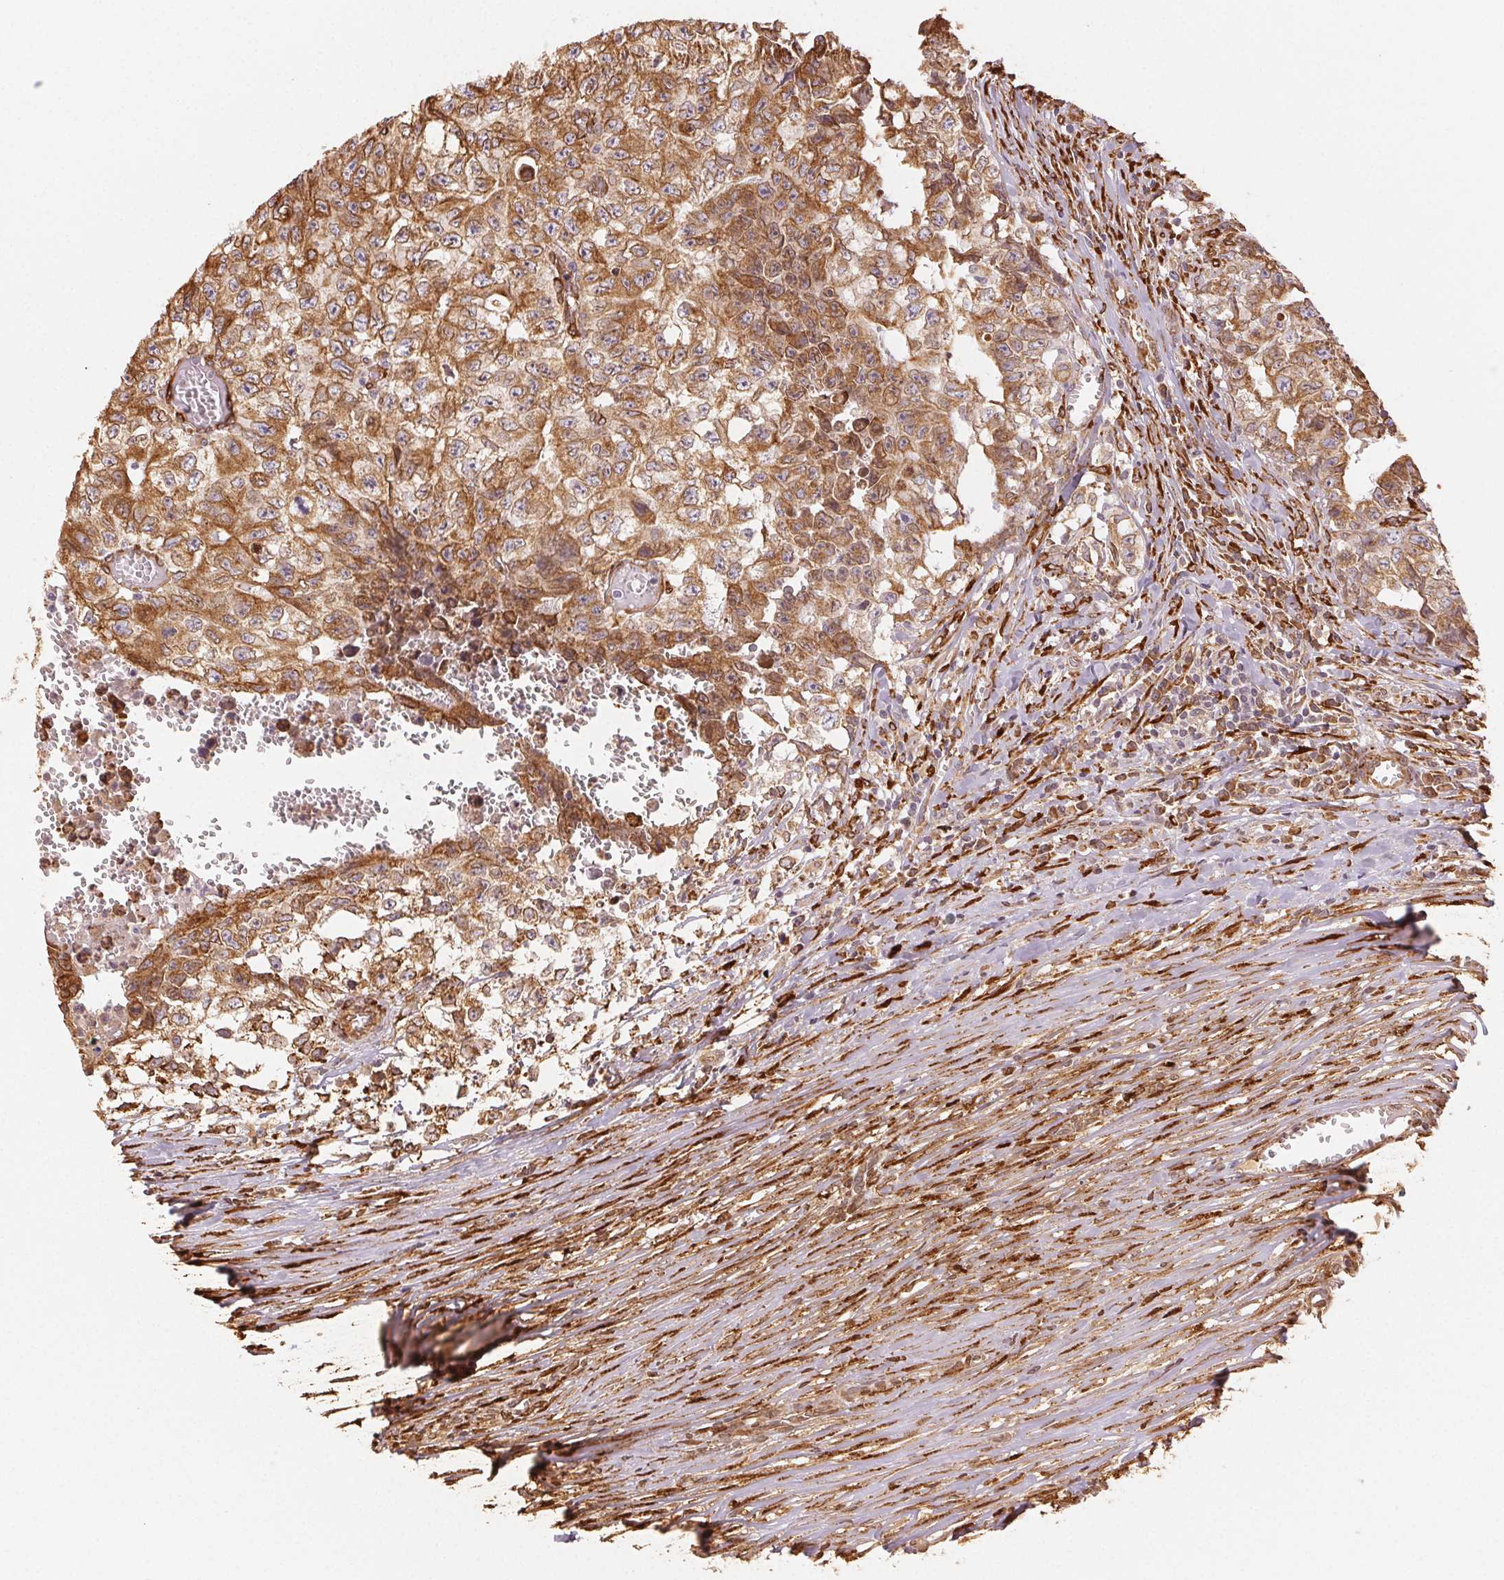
{"staining": {"intensity": "strong", "quantity": ">75%", "location": "cytoplasmic/membranous"}, "tissue": "testis cancer", "cell_type": "Tumor cells", "image_type": "cancer", "snomed": [{"axis": "morphology", "description": "Carcinoma, Embryonal, NOS"}, {"axis": "morphology", "description": "Teratoma, malignant, NOS"}, {"axis": "topography", "description": "Testis"}], "caption": "Human testis cancer stained with a brown dye displays strong cytoplasmic/membranous positive expression in approximately >75% of tumor cells.", "gene": "RCN3", "patient": {"sex": "male", "age": 24}}